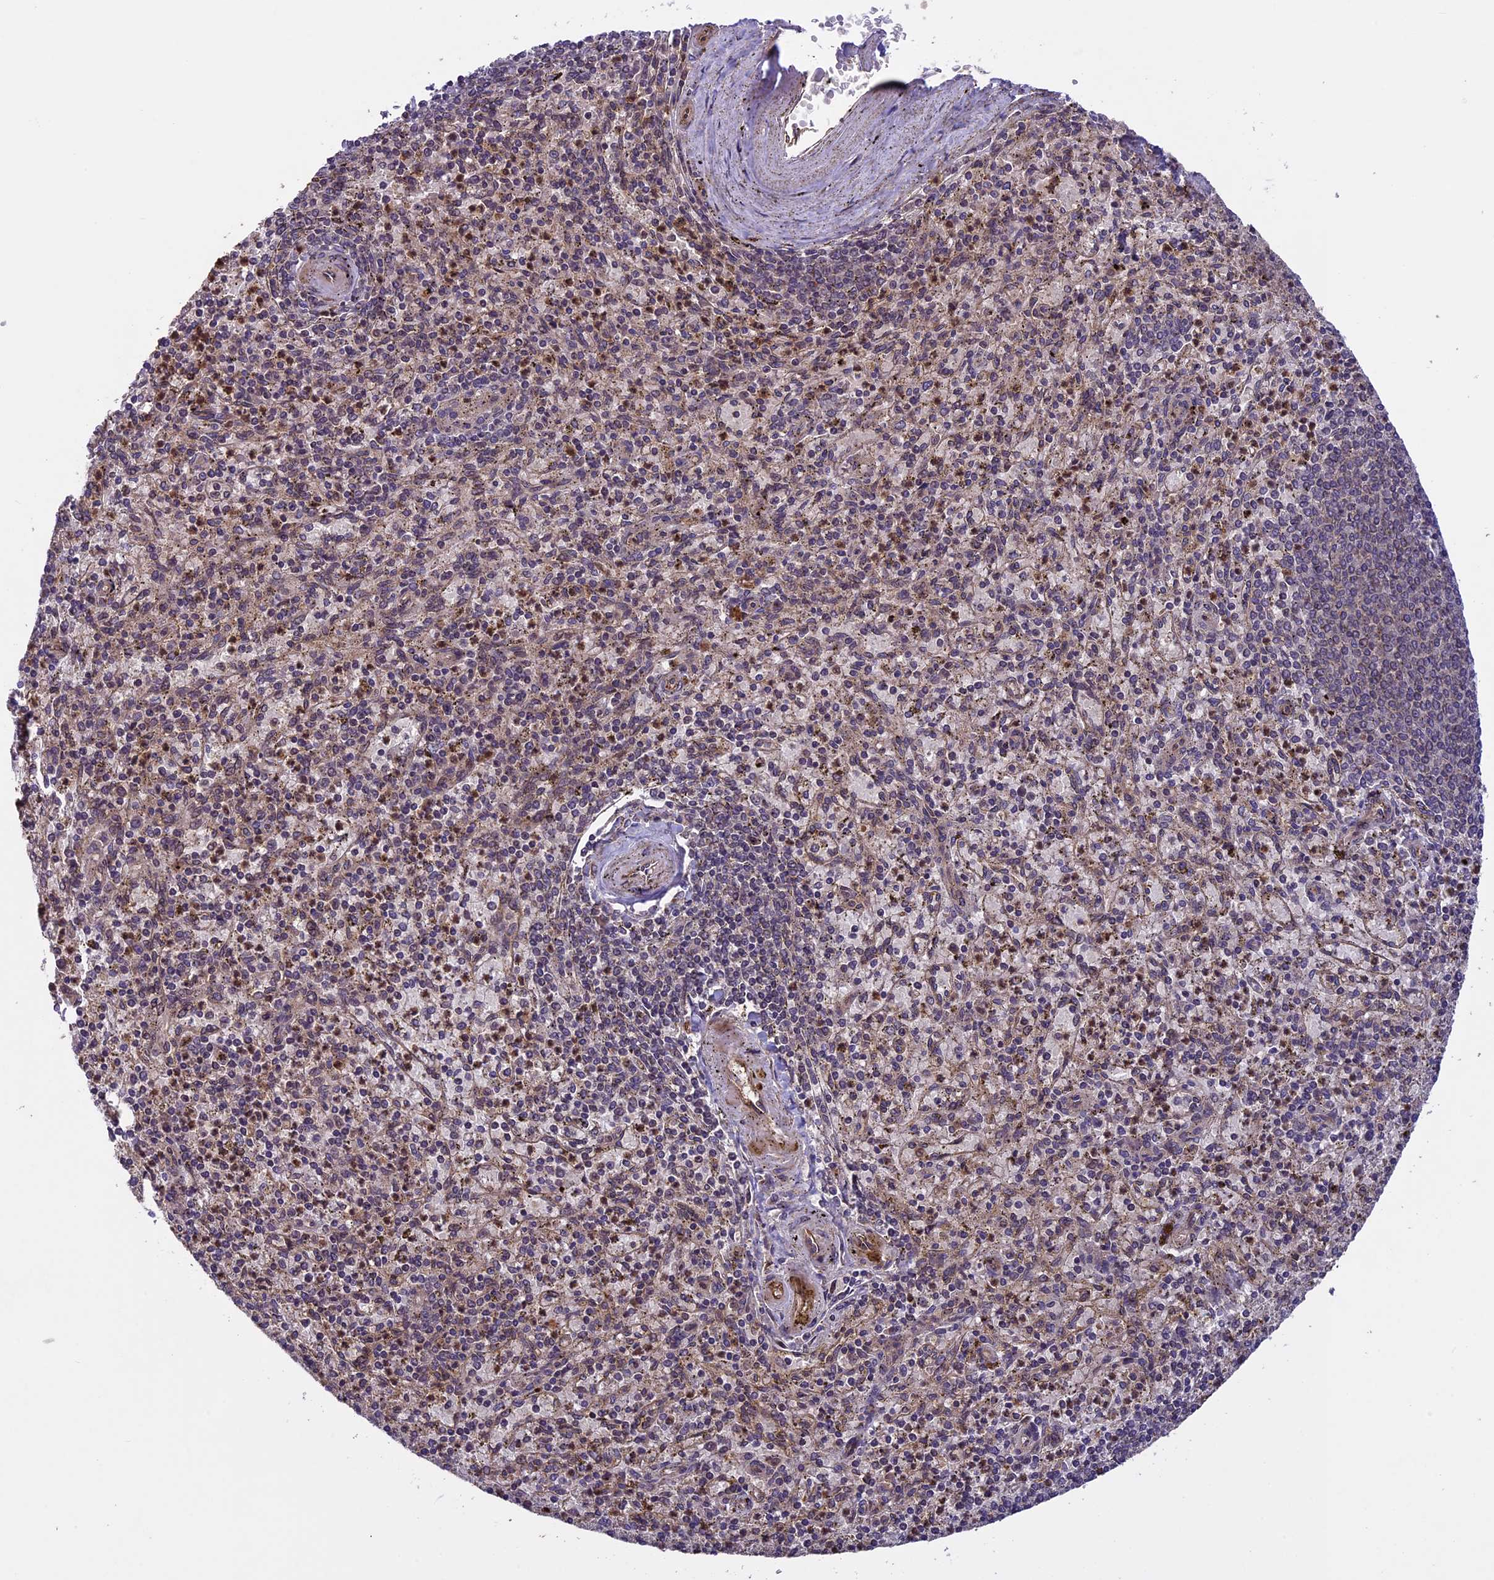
{"staining": {"intensity": "moderate", "quantity": "25%-75%", "location": "cytoplasmic/membranous"}, "tissue": "spleen", "cell_type": "Cells in red pulp", "image_type": "normal", "snomed": [{"axis": "morphology", "description": "Normal tissue, NOS"}, {"axis": "topography", "description": "Spleen"}], "caption": "The histopathology image exhibits immunohistochemical staining of normal spleen. There is moderate cytoplasmic/membranous positivity is appreciated in about 25%-75% of cells in red pulp. Using DAB (brown) and hematoxylin (blue) stains, captured at high magnification using brightfield microscopy.", "gene": "CCDC125", "patient": {"sex": "male", "age": 72}}